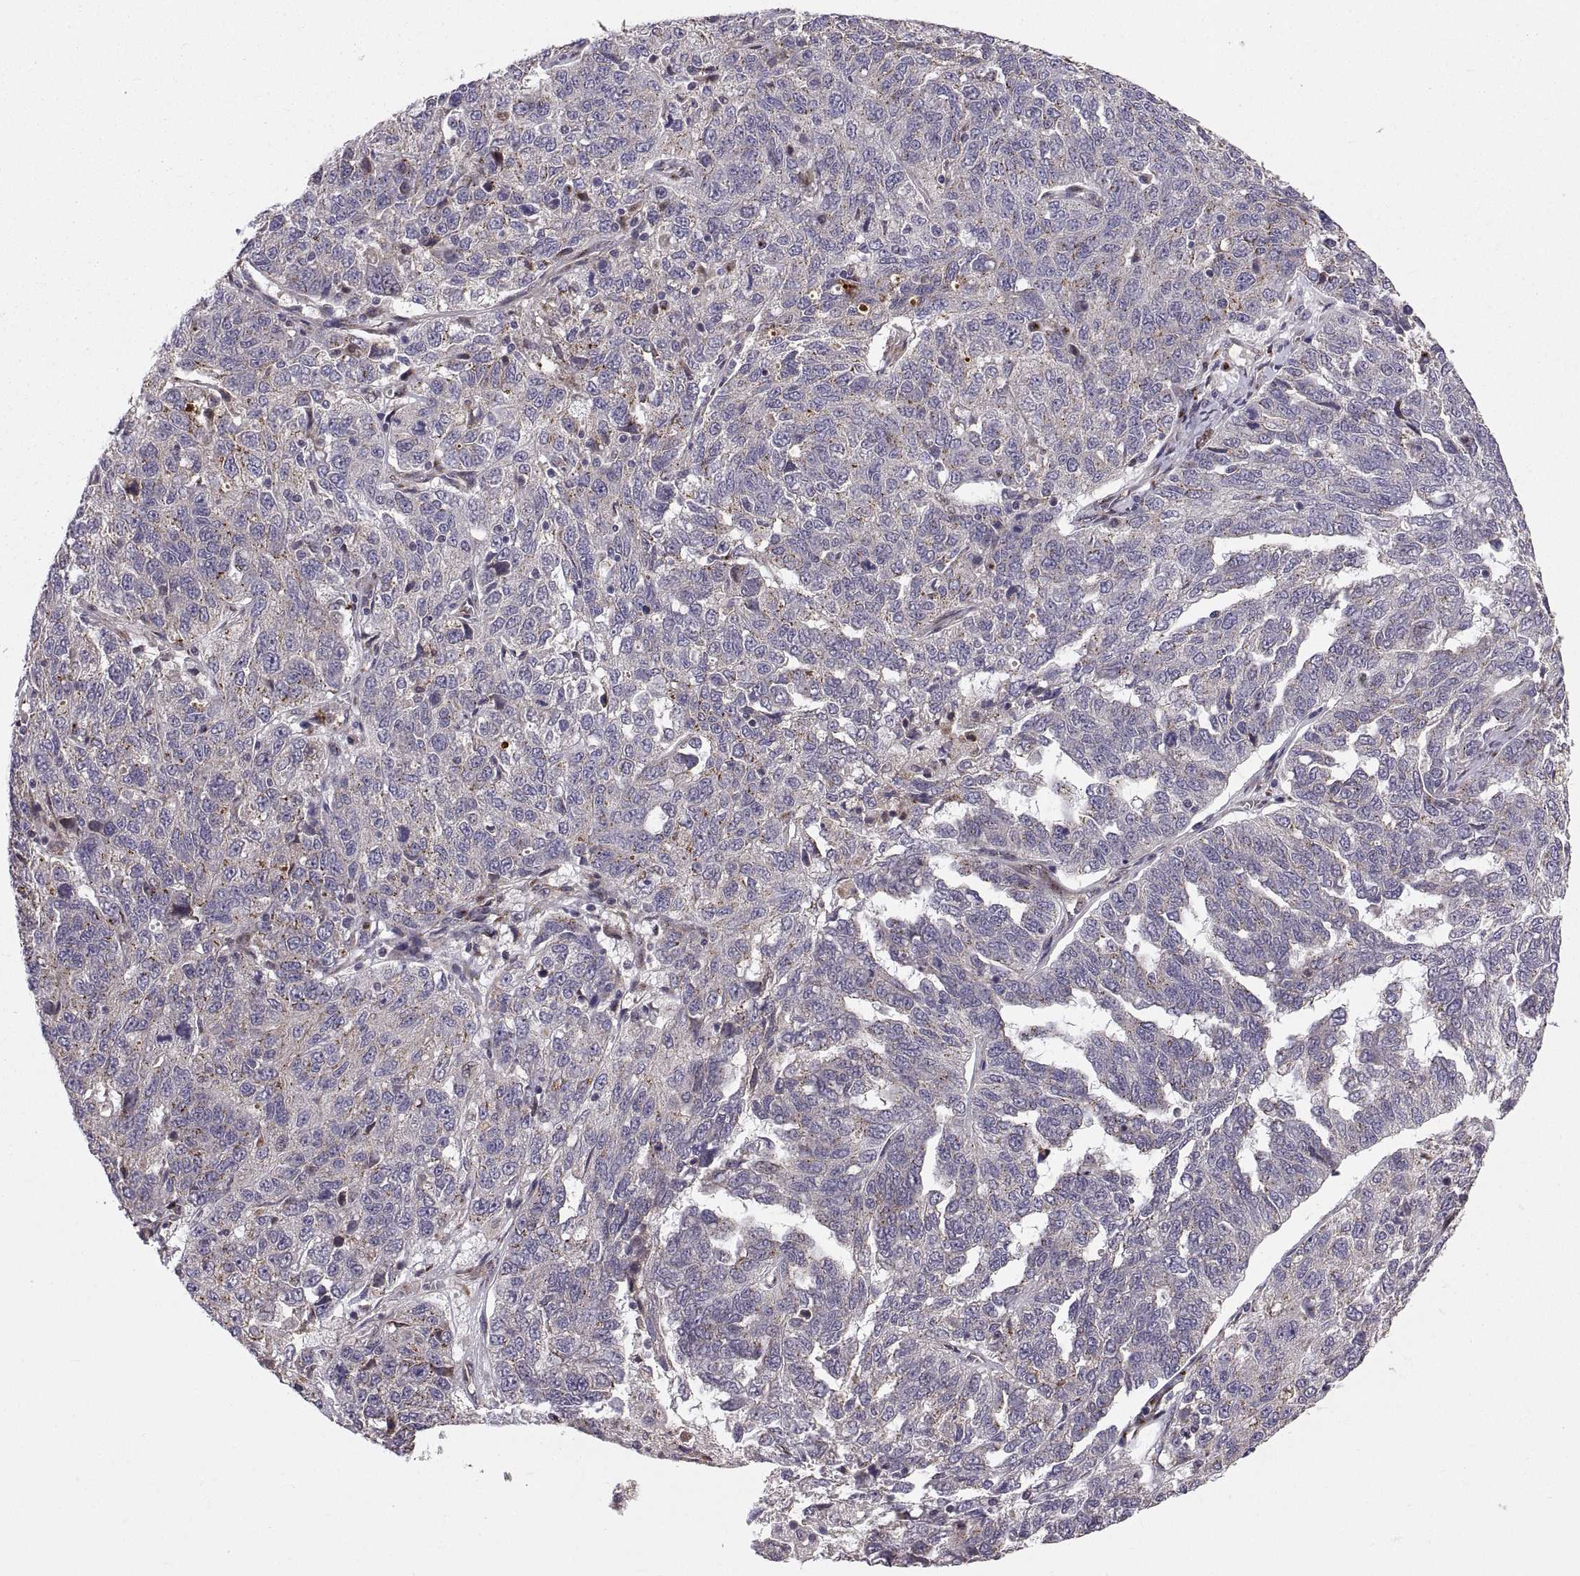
{"staining": {"intensity": "negative", "quantity": "none", "location": "none"}, "tissue": "ovarian cancer", "cell_type": "Tumor cells", "image_type": "cancer", "snomed": [{"axis": "morphology", "description": "Cystadenocarcinoma, serous, NOS"}, {"axis": "topography", "description": "Ovary"}], "caption": "Immunohistochemistry photomicrograph of human serous cystadenocarcinoma (ovarian) stained for a protein (brown), which reveals no expression in tumor cells. (Immunohistochemistry (ihc), brightfield microscopy, high magnification).", "gene": "TESC", "patient": {"sex": "female", "age": 71}}